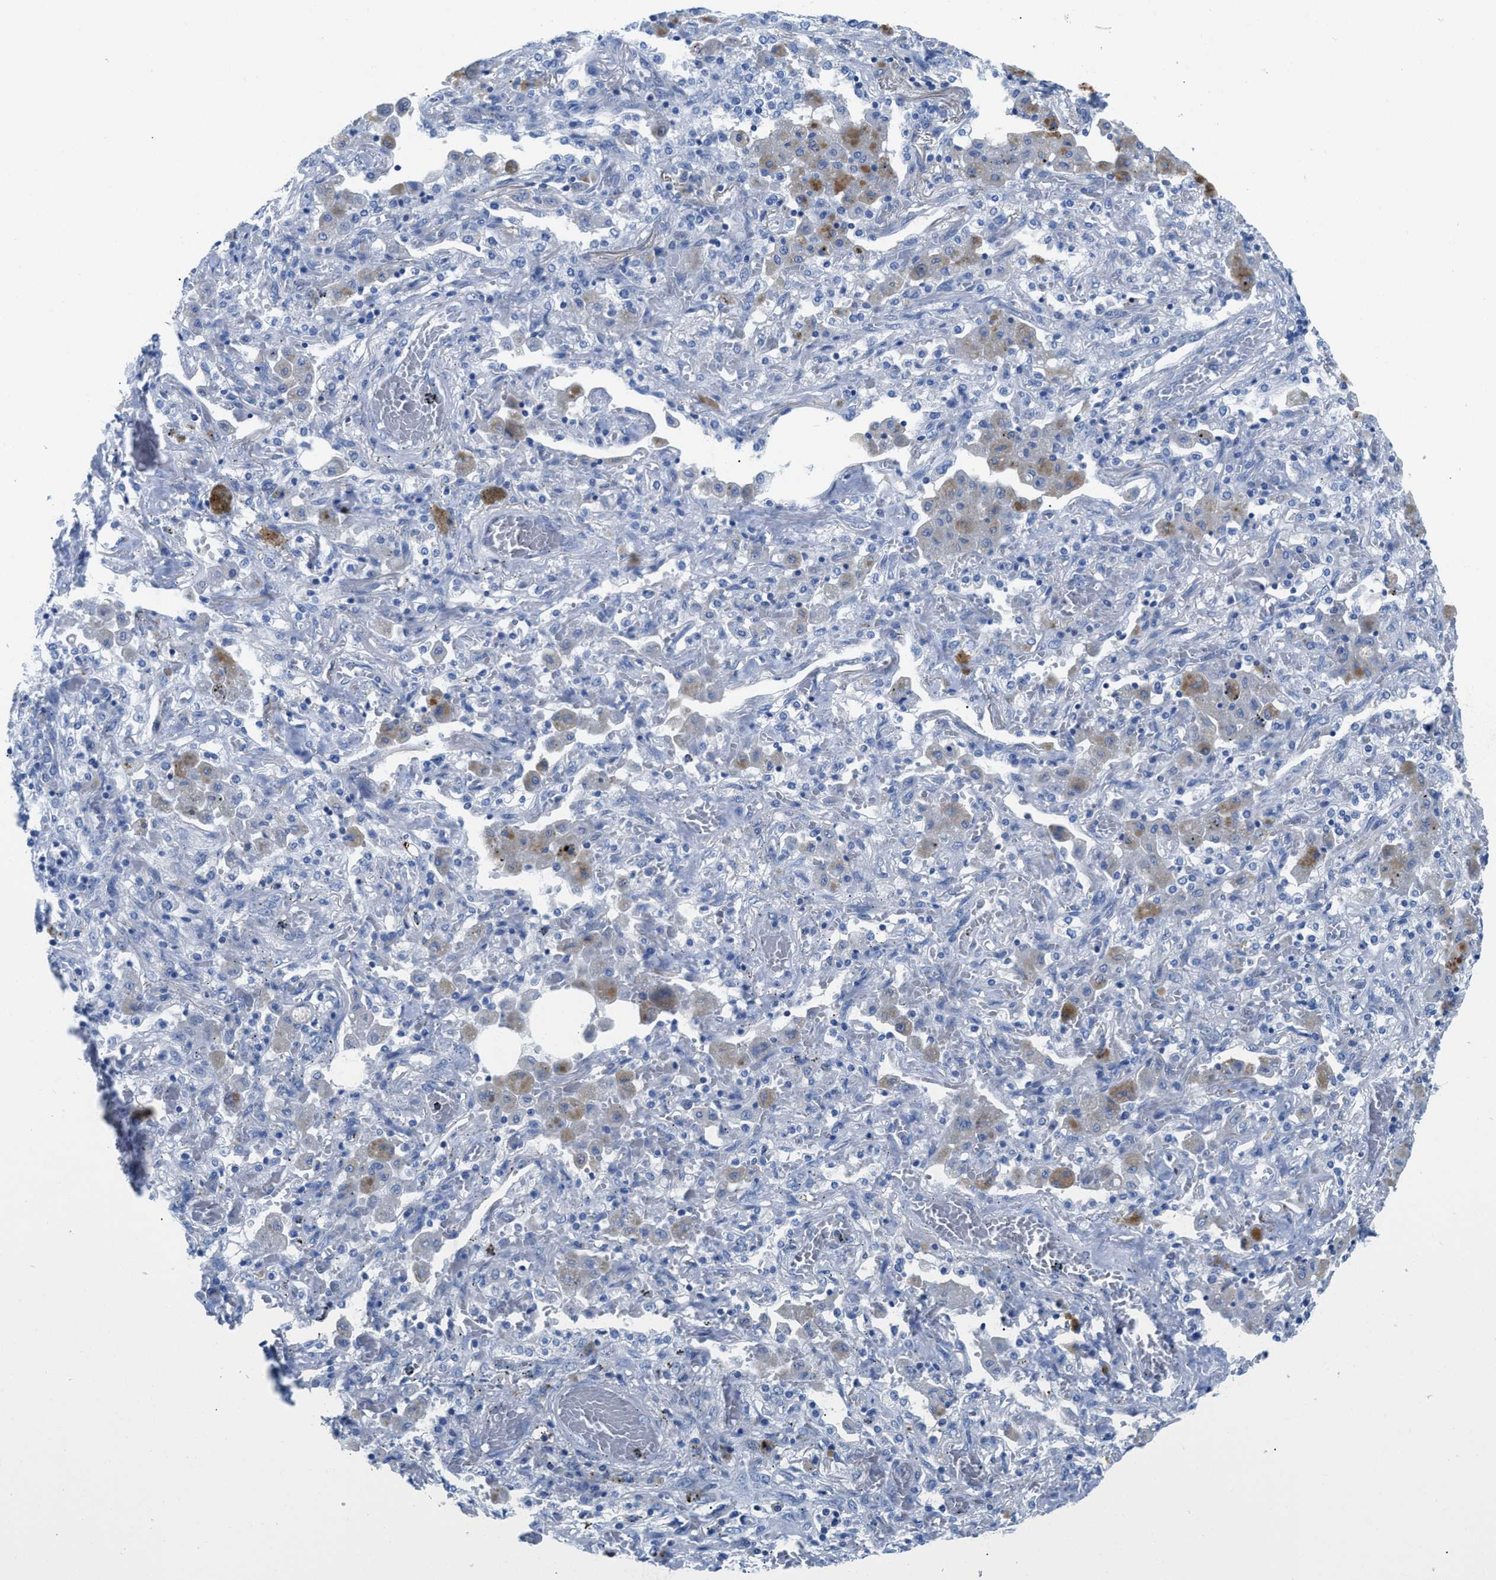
{"staining": {"intensity": "negative", "quantity": "none", "location": "none"}, "tissue": "lung cancer", "cell_type": "Tumor cells", "image_type": "cancer", "snomed": [{"axis": "morphology", "description": "Squamous cell carcinoma, NOS"}, {"axis": "topography", "description": "Lung"}], "caption": "This is an immunohistochemistry micrograph of lung squamous cell carcinoma. There is no staining in tumor cells.", "gene": "SLC10A6", "patient": {"sex": "female", "age": 47}}